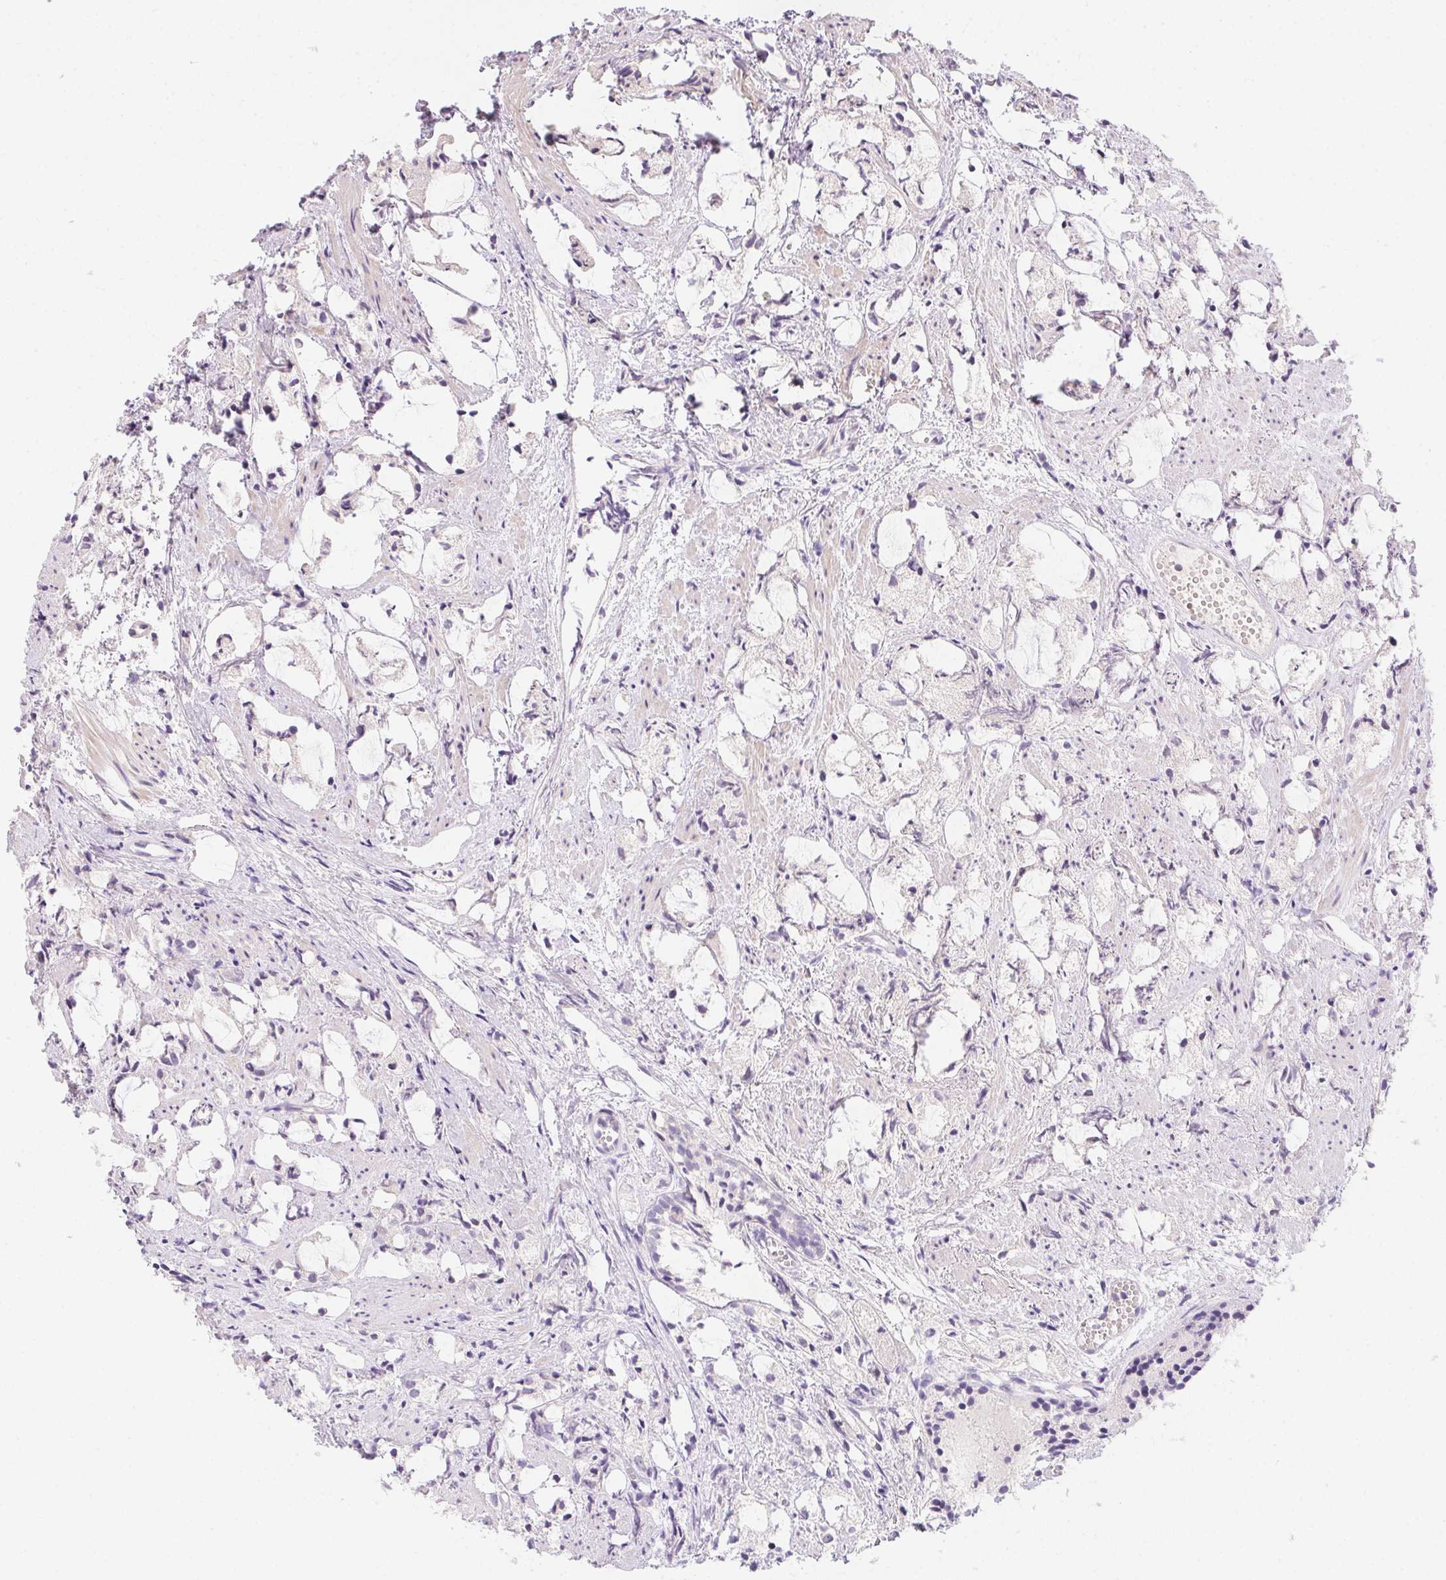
{"staining": {"intensity": "negative", "quantity": "none", "location": "none"}, "tissue": "prostate cancer", "cell_type": "Tumor cells", "image_type": "cancer", "snomed": [{"axis": "morphology", "description": "Adenocarcinoma, High grade"}, {"axis": "topography", "description": "Prostate"}], "caption": "The IHC histopathology image has no significant positivity in tumor cells of prostate cancer tissue.", "gene": "HELLS", "patient": {"sex": "male", "age": 85}}